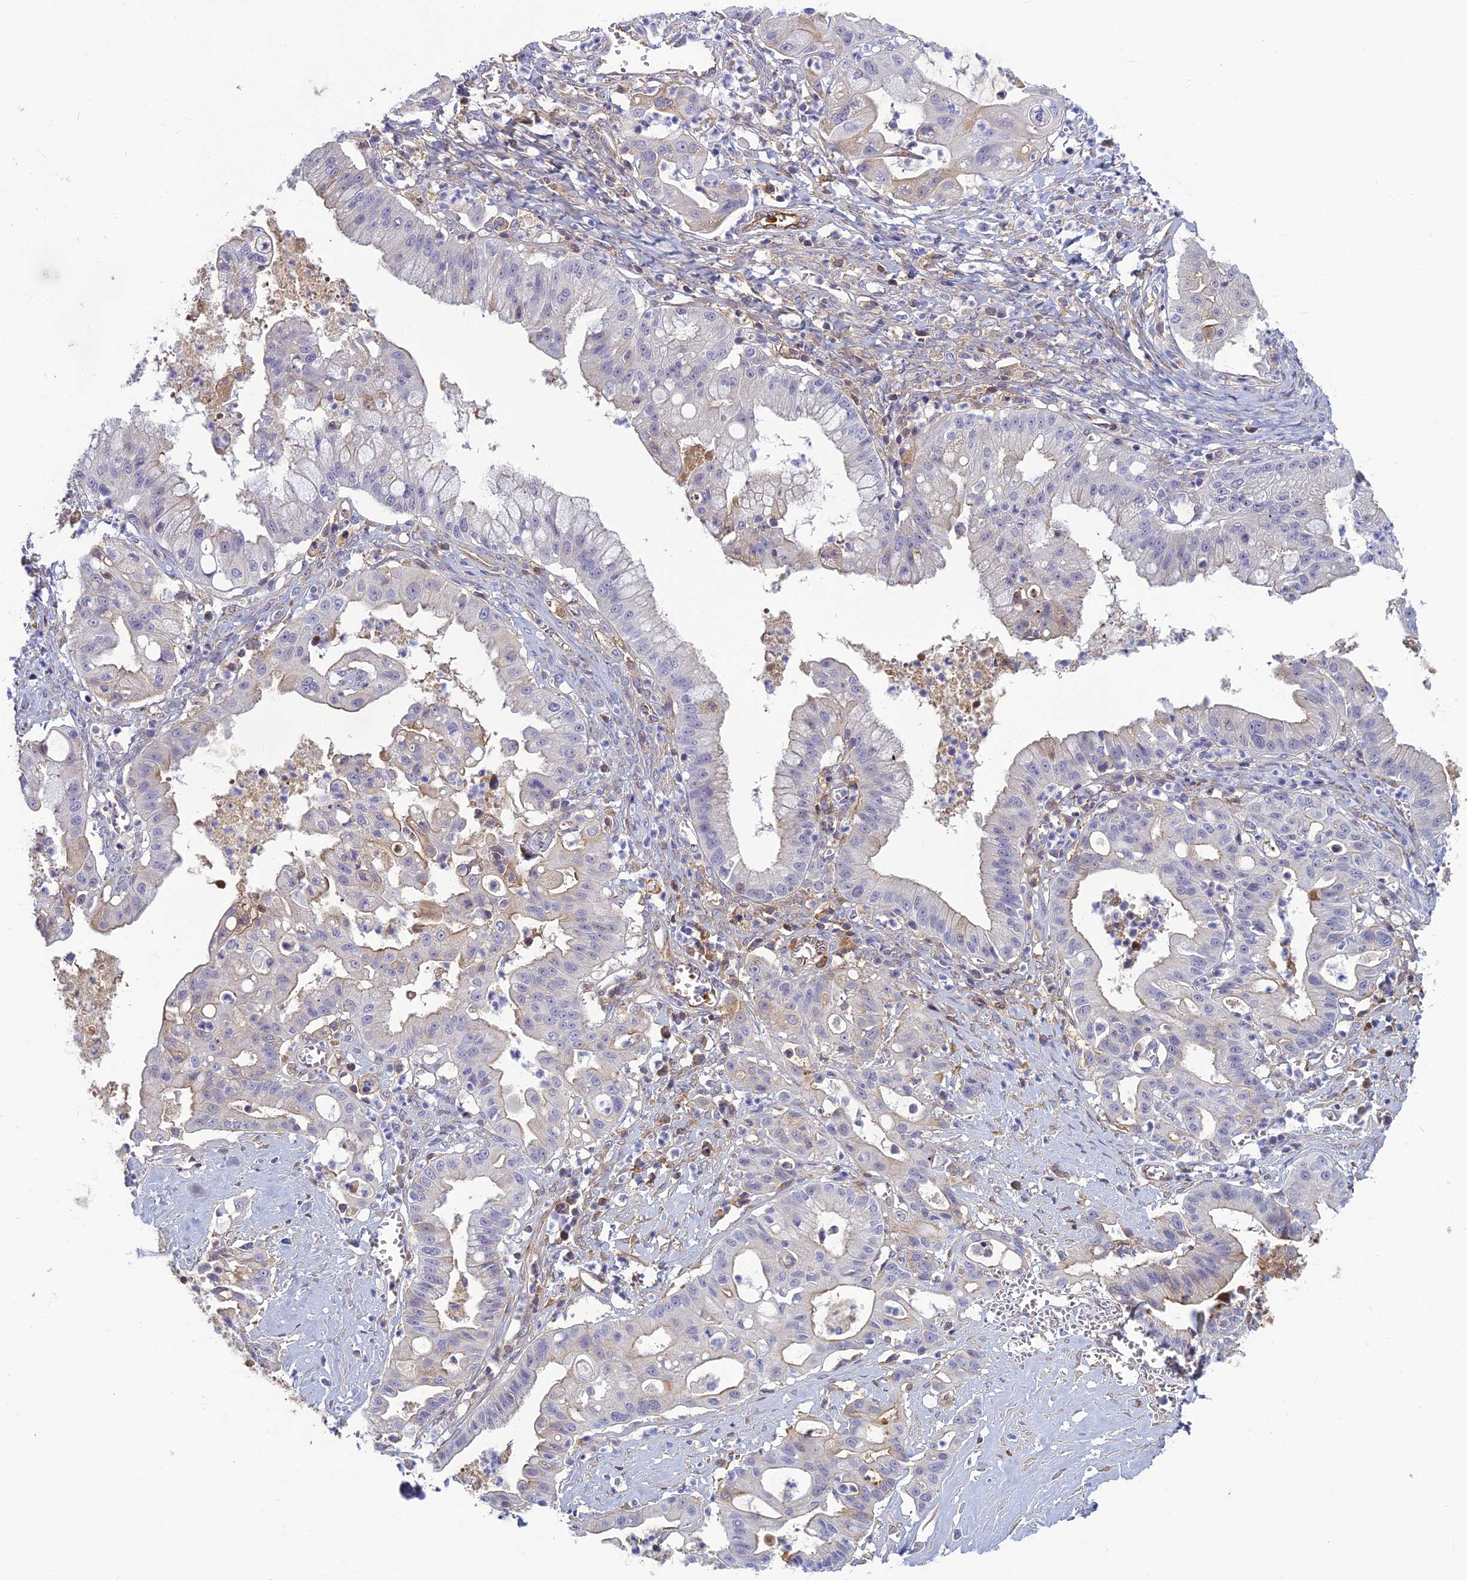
{"staining": {"intensity": "negative", "quantity": "none", "location": "none"}, "tissue": "ovarian cancer", "cell_type": "Tumor cells", "image_type": "cancer", "snomed": [{"axis": "morphology", "description": "Cystadenocarcinoma, mucinous, NOS"}, {"axis": "topography", "description": "Ovary"}], "caption": "Mucinous cystadenocarcinoma (ovarian) was stained to show a protein in brown. There is no significant staining in tumor cells. The staining is performed using DAB brown chromogen with nuclei counter-stained in using hematoxylin.", "gene": "CLEC11A", "patient": {"sex": "female", "age": 70}}